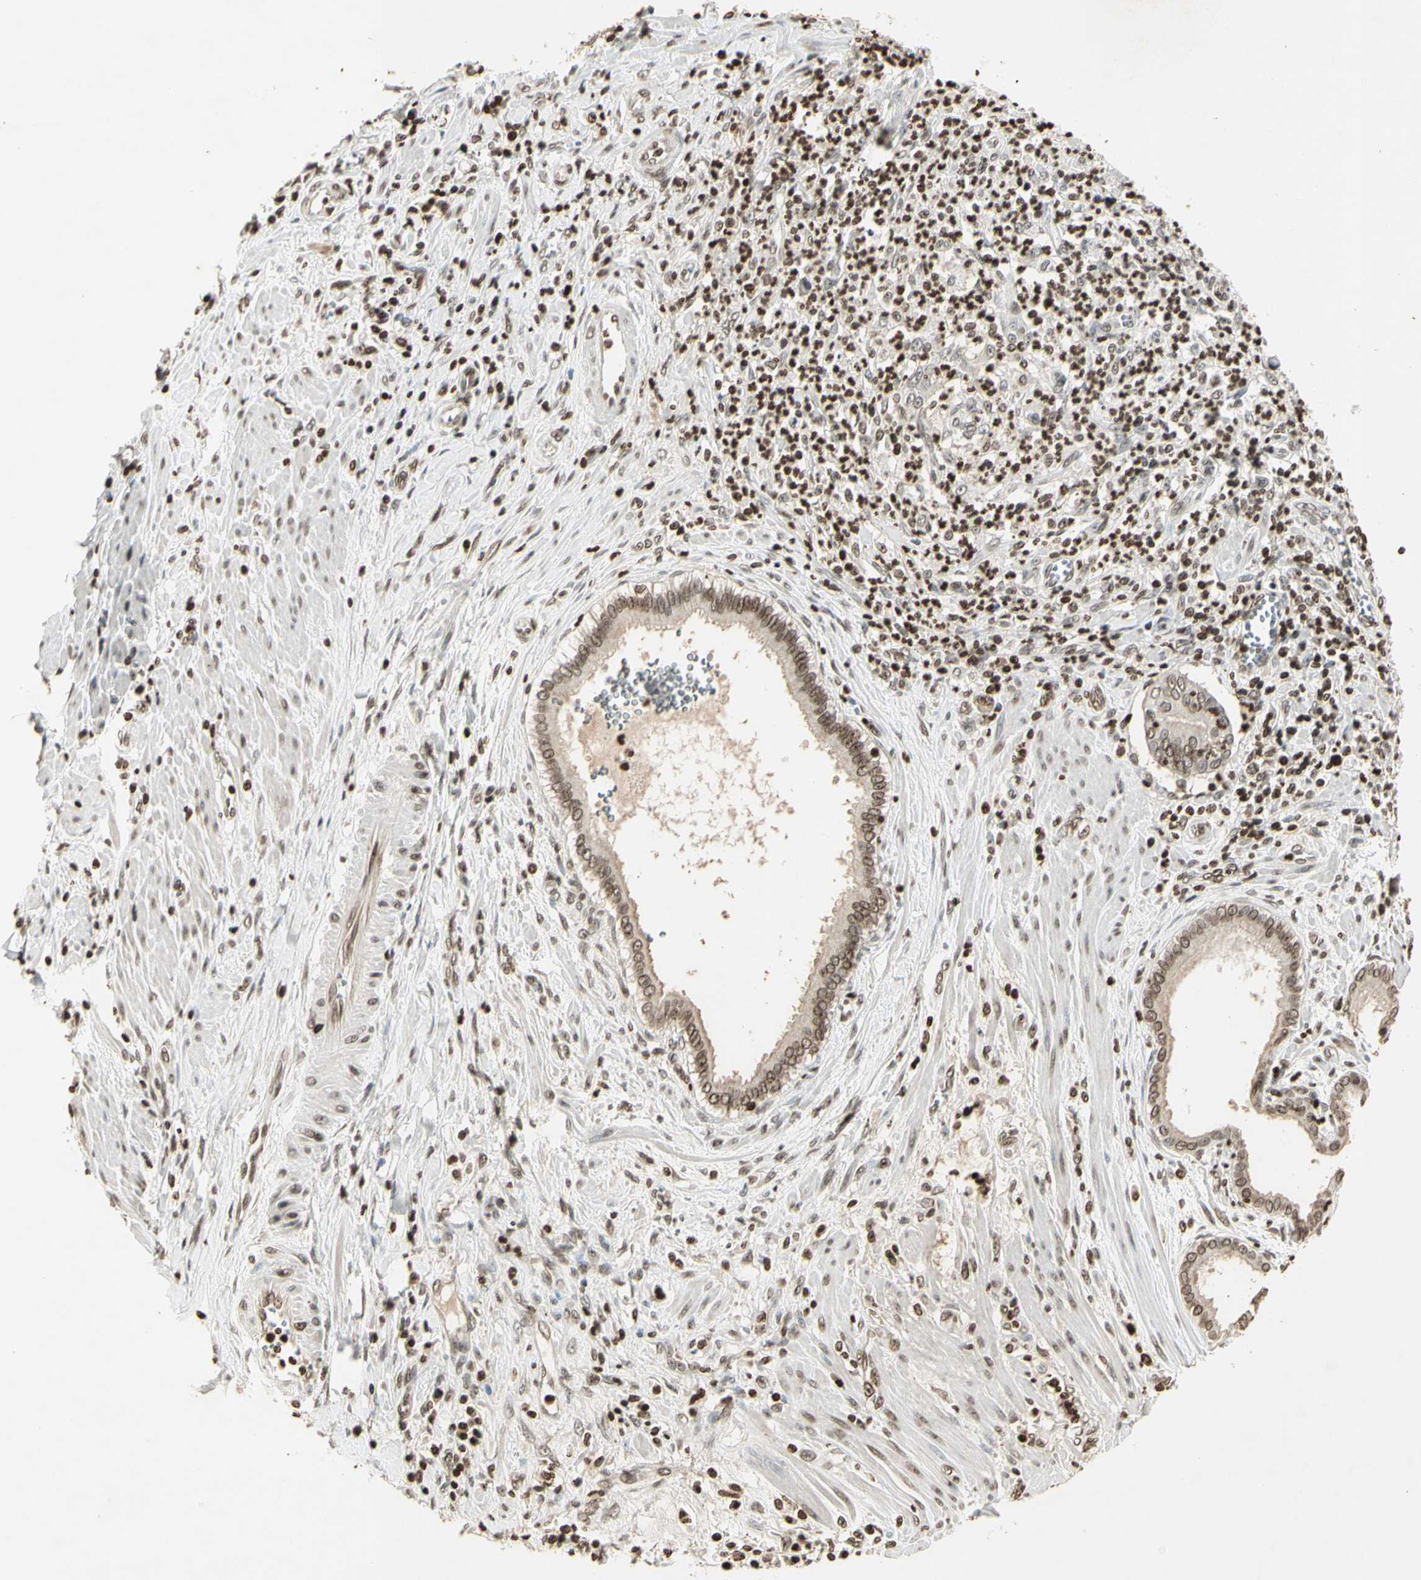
{"staining": {"intensity": "moderate", "quantity": "<25%", "location": "cytoplasmic/membranous,nuclear"}, "tissue": "pancreatic cancer", "cell_type": "Tumor cells", "image_type": "cancer", "snomed": [{"axis": "morphology", "description": "Normal tissue, NOS"}, {"axis": "topography", "description": "Lymph node"}], "caption": "Brown immunohistochemical staining in human pancreatic cancer shows moderate cytoplasmic/membranous and nuclear positivity in approximately <25% of tumor cells.", "gene": "RORA", "patient": {"sex": "male", "age": 50}}